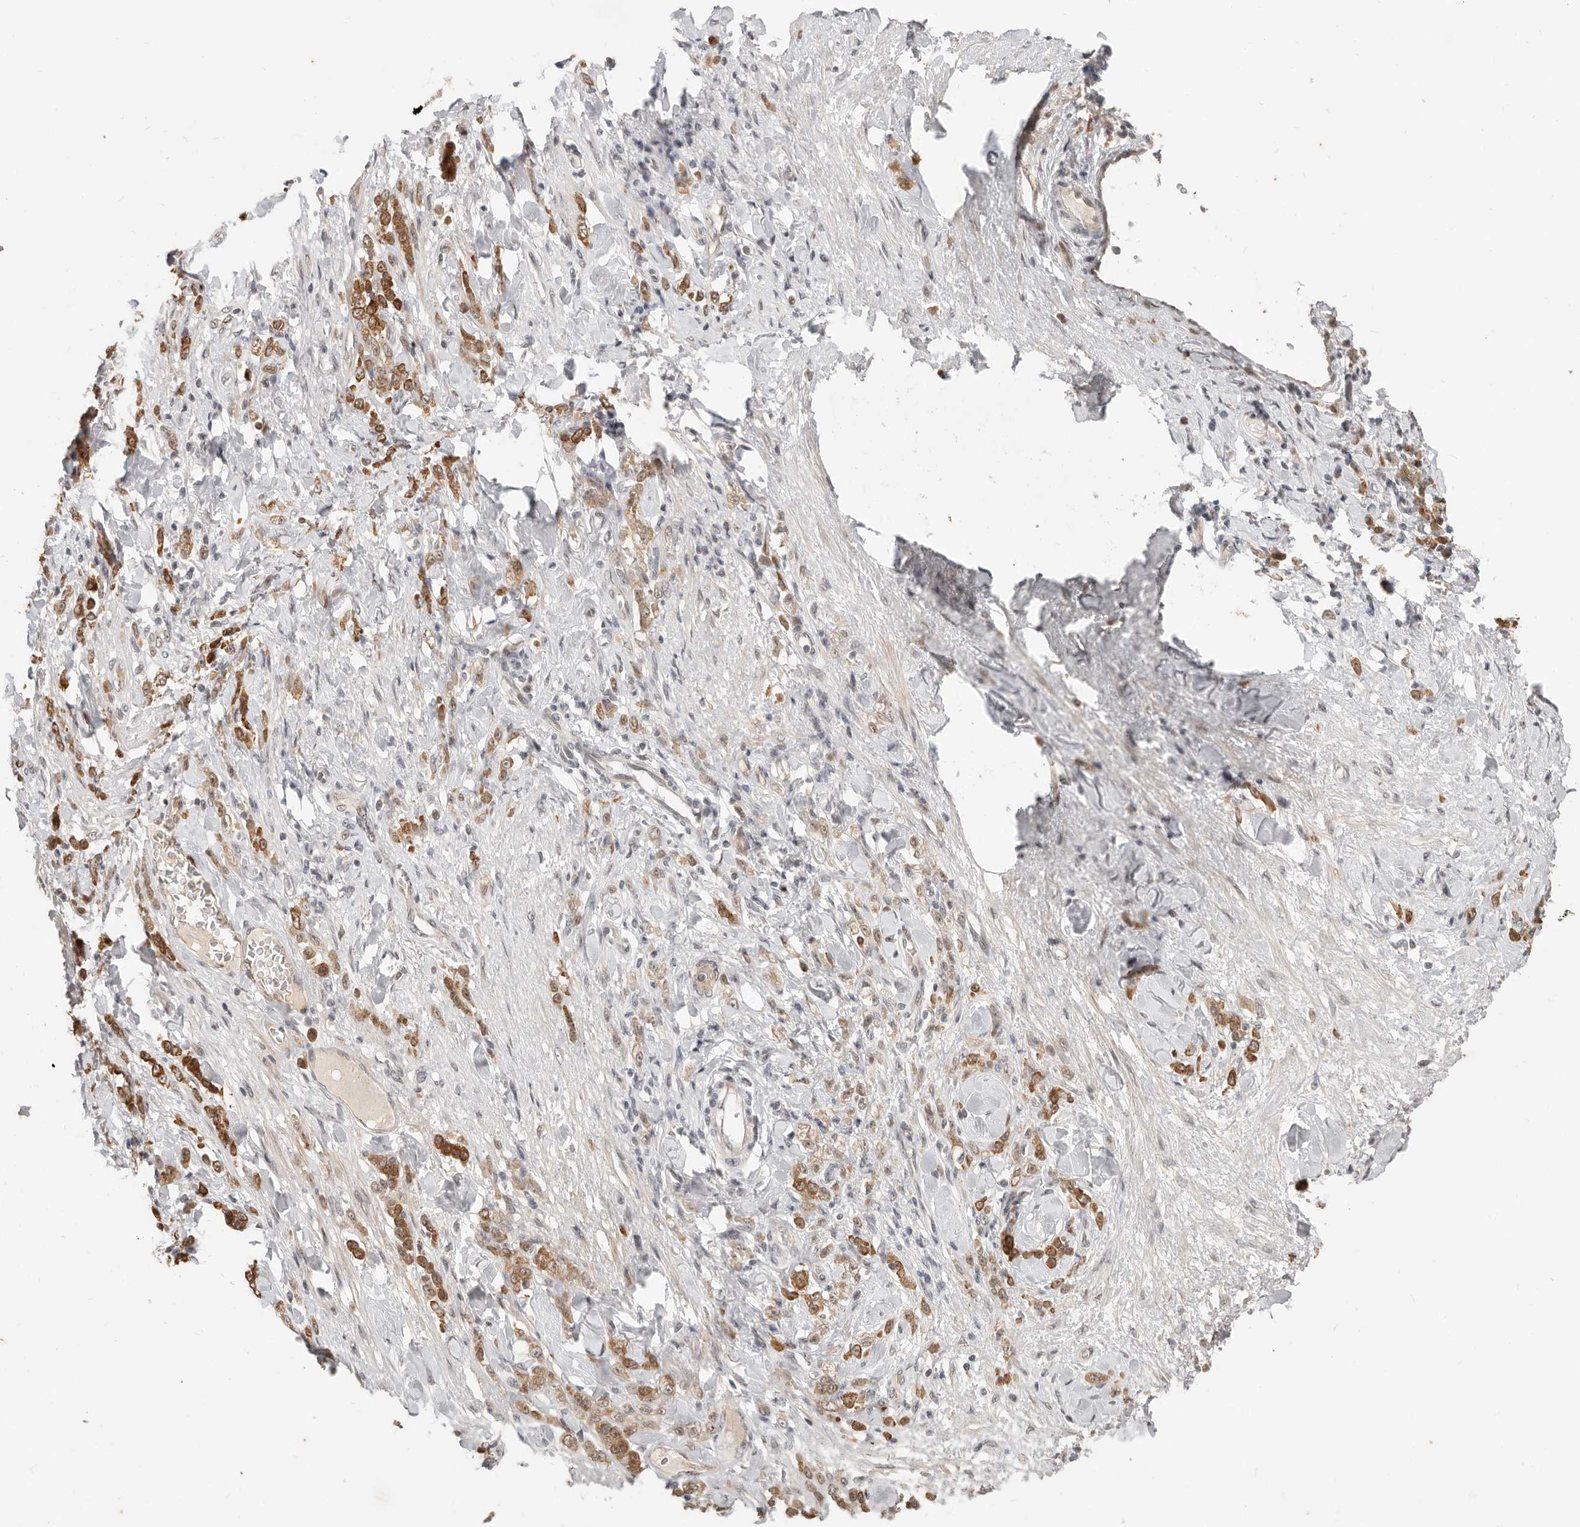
{"staining": {"intensity": "moderate", "quantity": ">75%", "location": "cytoplasmic/membranous"}, "tissue": "stomach cancer", "cell_type": "Tumor cells", "image_type": "cancer", "snomed": [{"axis": "morphology", "description": "Normal tissue, NOS"}, {"axis": "morphology", "description": "Adenocarcinoma, NOS"}, {"axis": "topography", "description": "Stomach"}], "caption": "Tumor cells reveal moderate cytoplasmic/membranous staining in about >75% of cells in stomach adenocarcinoma.", "gene": "RFC2", "patient": {"sex": "male", "age": 82}}